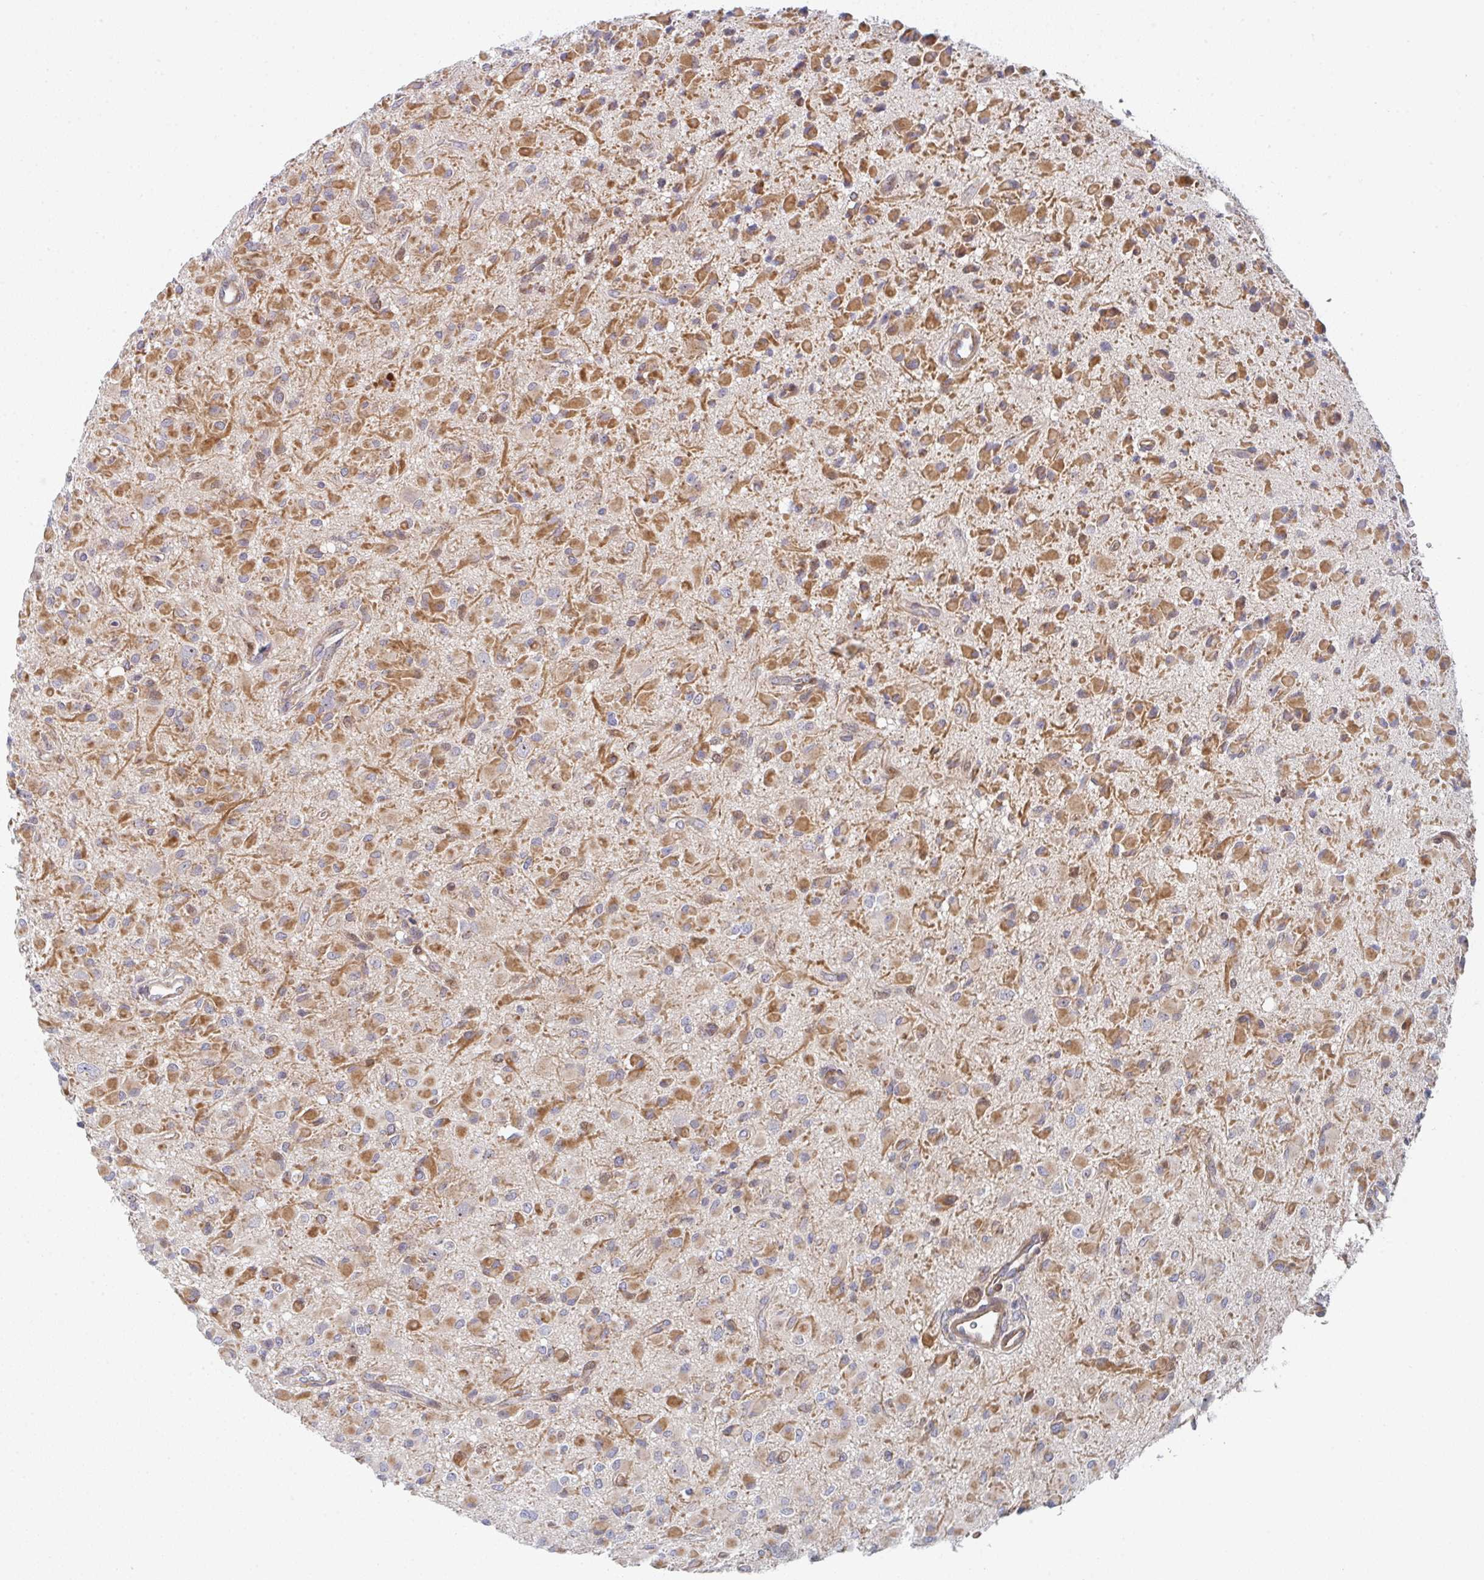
{"staining": {"intensity": "moderate", "quantity": "25%-75%", "location": "cytoplasmic/membranous"}, "tissue": "glioma", "cell_type": "Tumor cells", "image_type": "cancer", "snomed": [{"axis": "morphology", "description": "Glioma, malignant, Low grade"}, {"axis": "topography", "description": "Brain"}], "caption": "Protein expression analysis of malignant glioma (low-grade) reveals moderate cytoplasmic/membranous expression in approximately 25%-75% of tumor cells.", "gene": "ZNF644", "patient": {"sex": "female", "age": 33}}